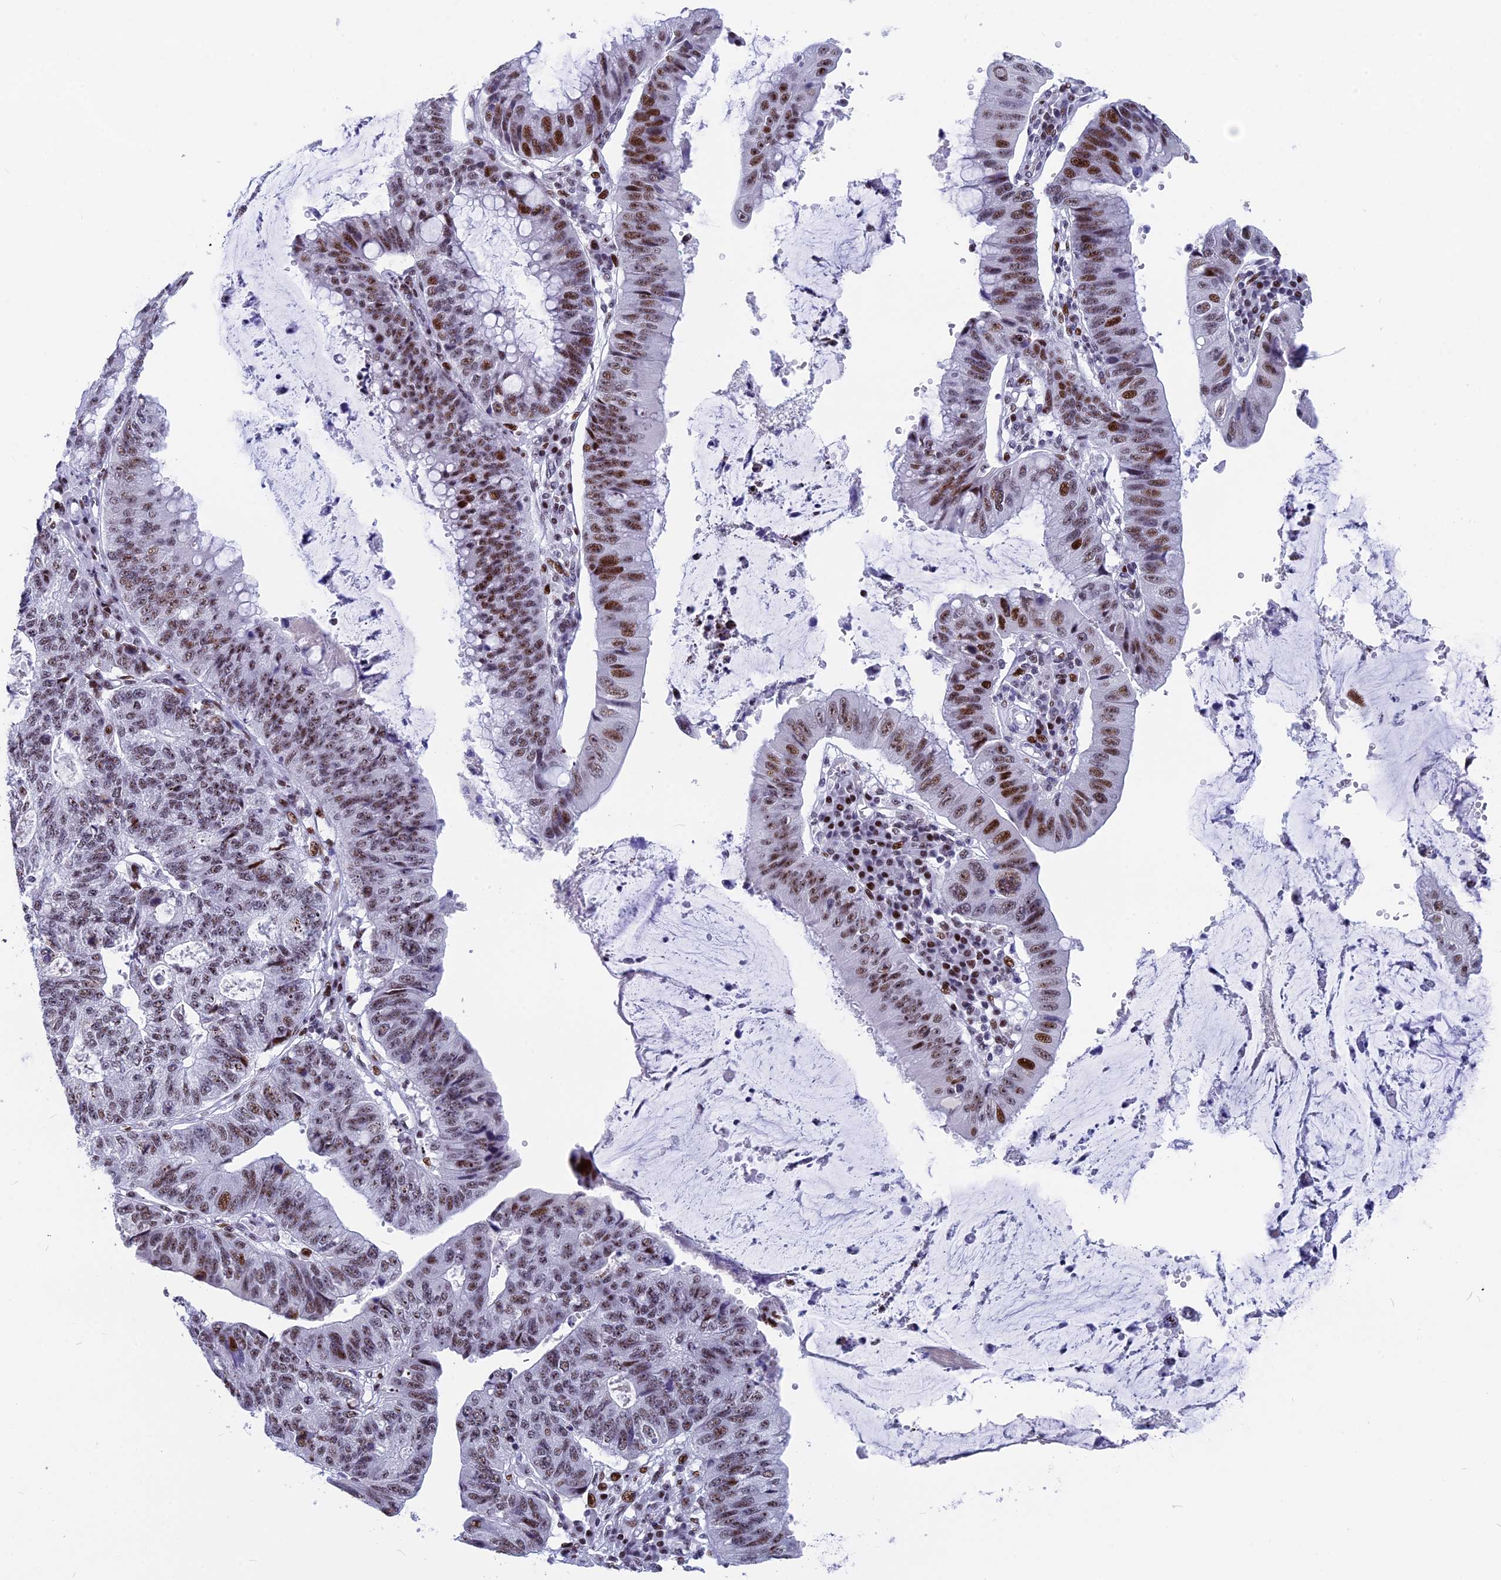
{"staining": {"intensity": "moderate", "quantity": "25%-75%", "location": "nuclear"}, "tissue": "stomach cancer", "cell_type": "Tumor cells", "image_type": "cancer", "snomed": [{"axis": "morphology", "description": "Adenocarcinoma, NOS"}, {"axis": "topography", "description": "Stomach"}], "caption": "Immunohistochemical staining of stomach adenocarcinoma shows medium levels of moderate nuclear protein positivity in about 25%-75% of tumor cells.", "gene": "NSA2", "patient": {"sex": "male", "age": 59}}